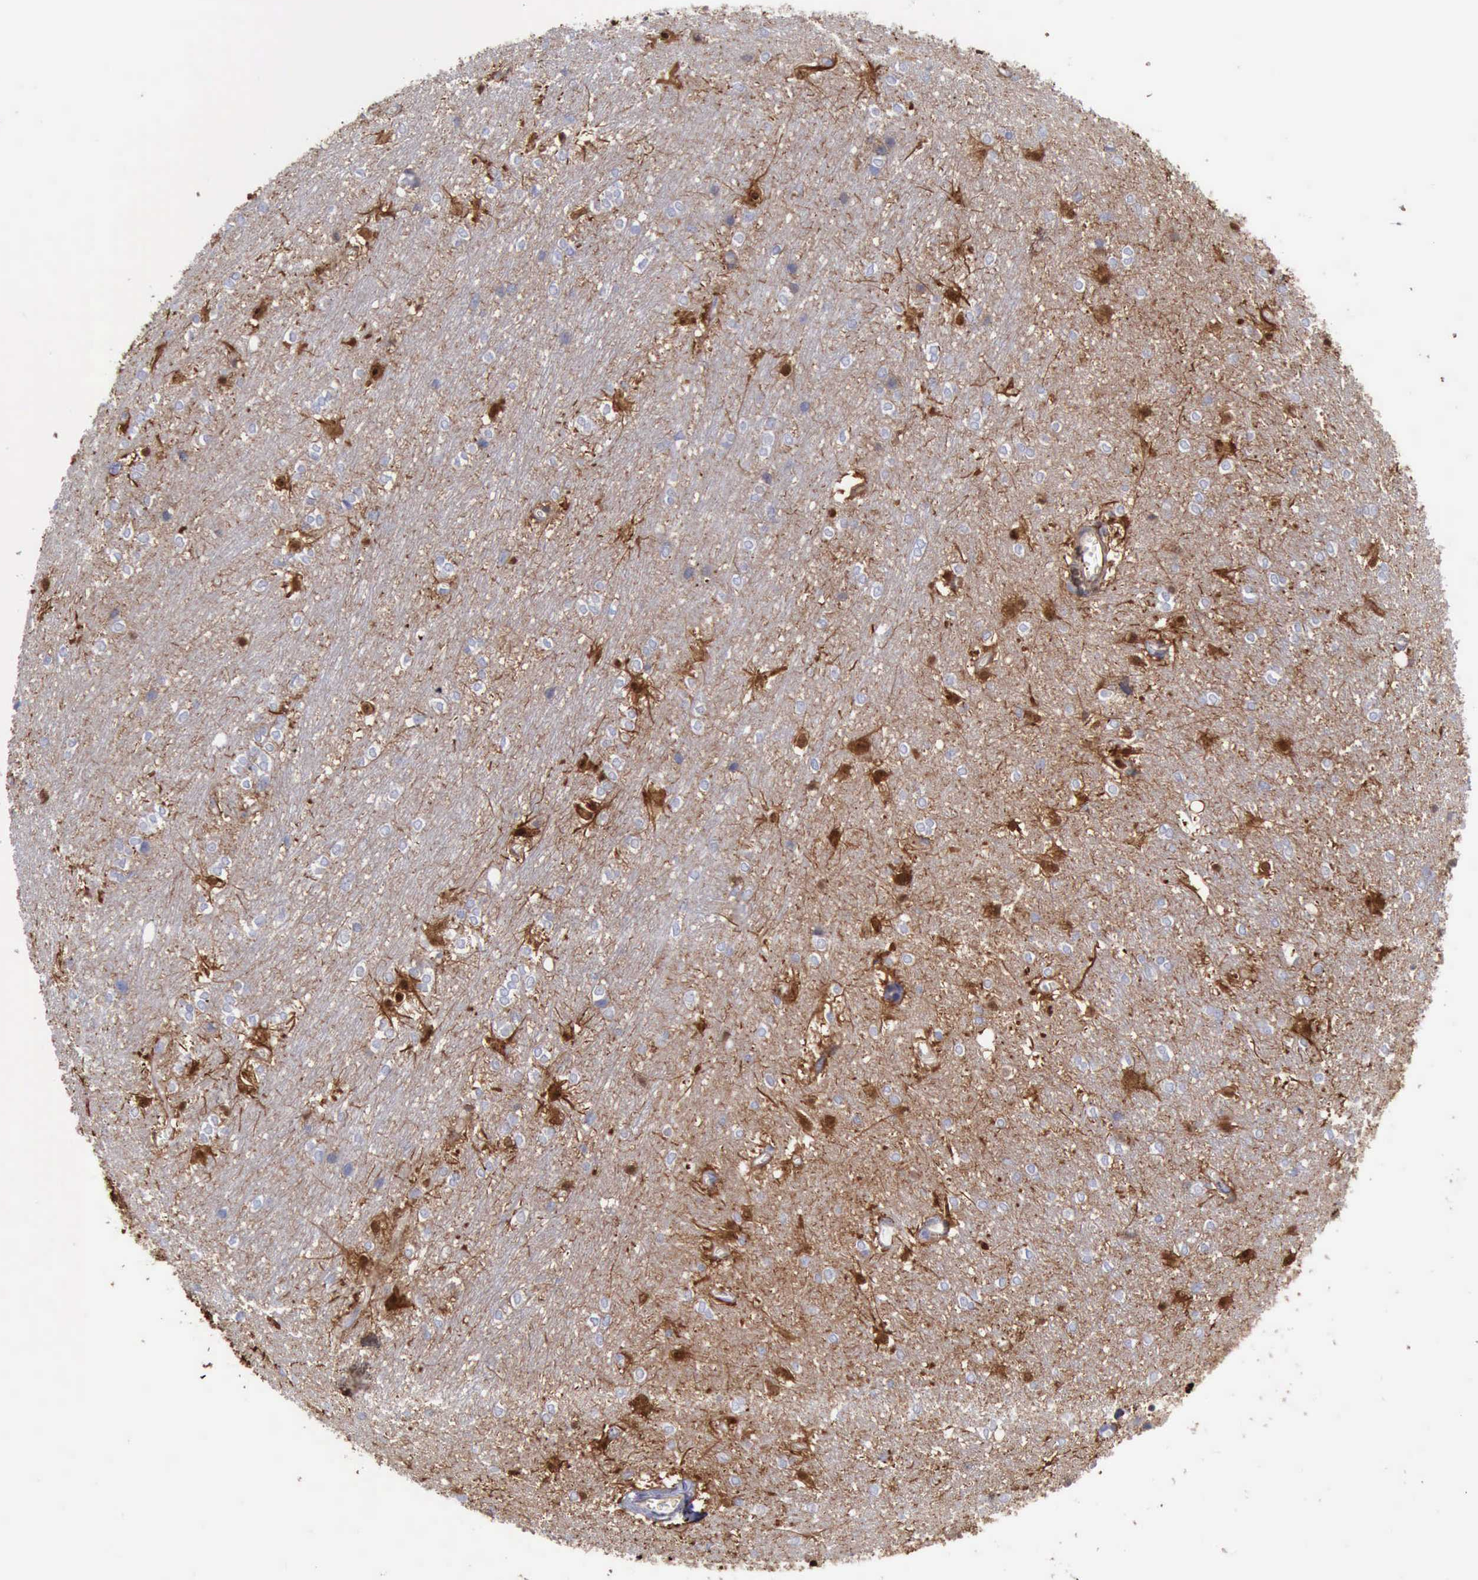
{"staining": {"intensity": "moderate", "quantity": "<25%", "location": "cytoplasmic/membranous"}, "tissue": "hippocampus", "cell_type": "Glial cells", "image_type": "normal", "snomed": [{"axis": "morphology", "description": "Normal tissue, NOS"}, {"axis": "topography", "description": "Hippocampus"}], "caption": "Hippocampus was stained to show a protein in brown. There is low levels of moderate cytoplasmic/membranous expression in about <25% of glial cells.", "gene": "FHL1", "patient": {"sex": "female", "age": 19}}